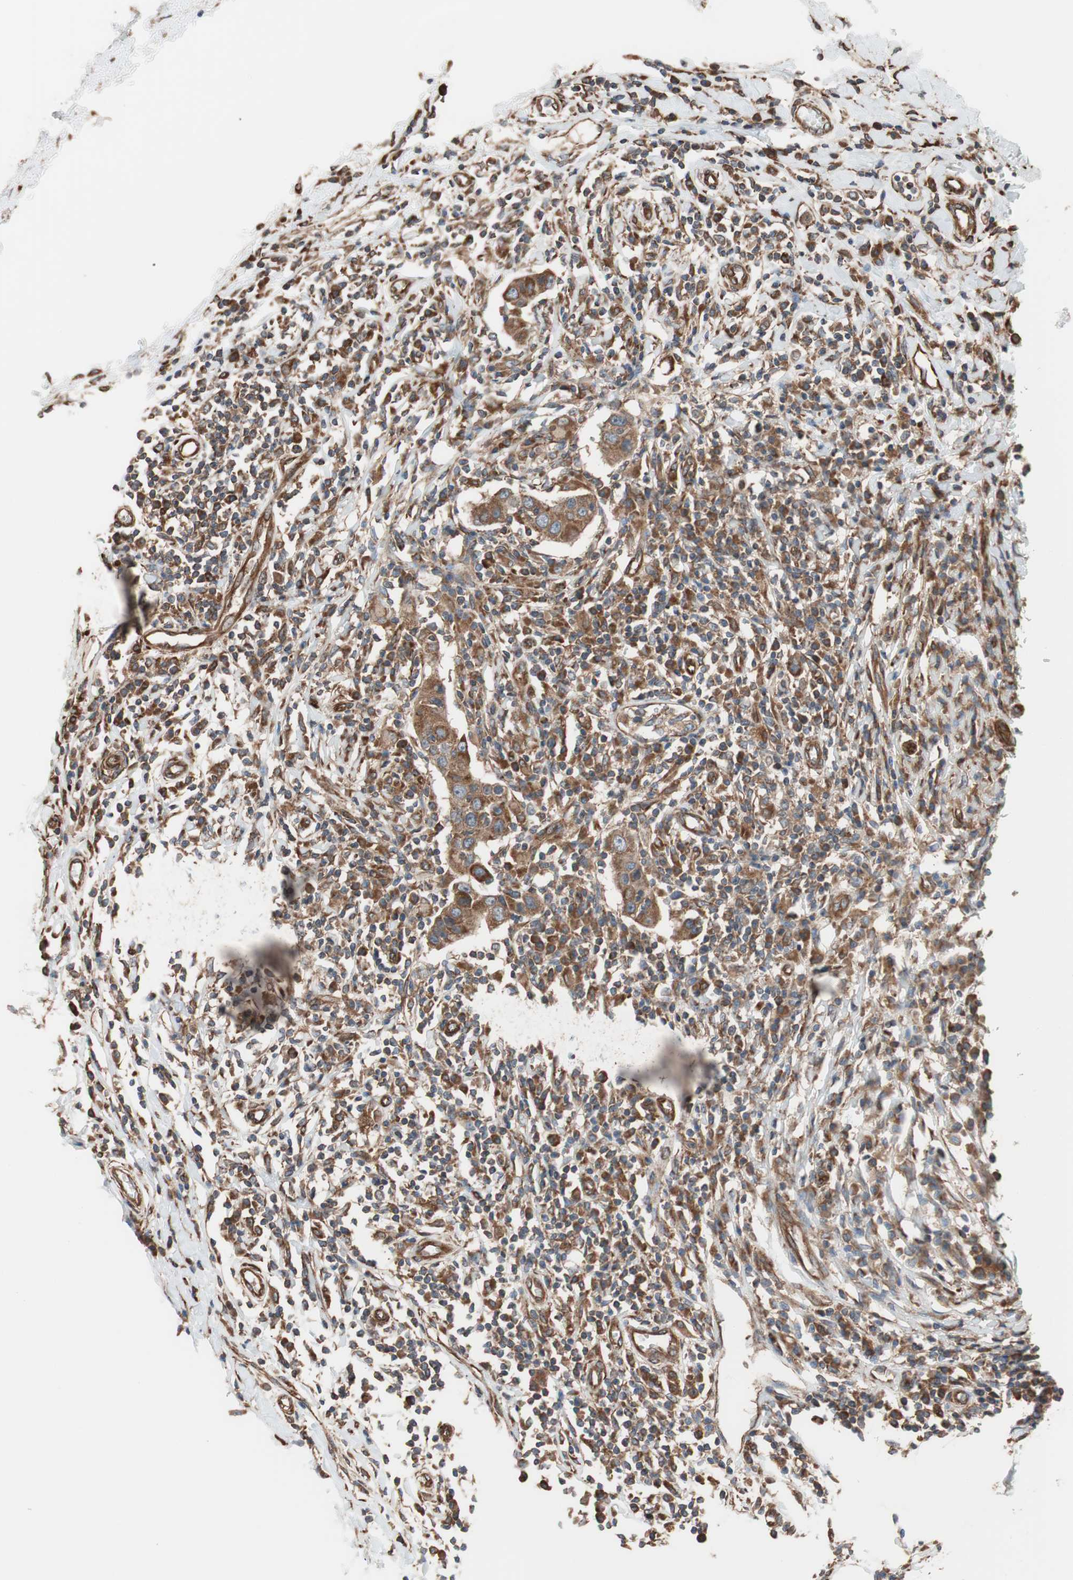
{"staining": {"intensity": "moderate", "quantity": ">75%", "location": "cytoplasmic/membranous"}, "tissue": "breast cancer", "cell_type": "Tumor cells", "image_type": "cancer", "snomed": [{"axis": "morphology", "description": "Duct carcinoma"}, {"axis": "topography", "description": "Breast"}], "caption": "Protein staining by immunohistochemistry reveals moderate cytoplasmic/membranous positivity in about >75% of tumor cells in breast cancer (intraductal carcinoma).", "gene": "GPSM2", "patient": {"sex": "female", "age": 27}}